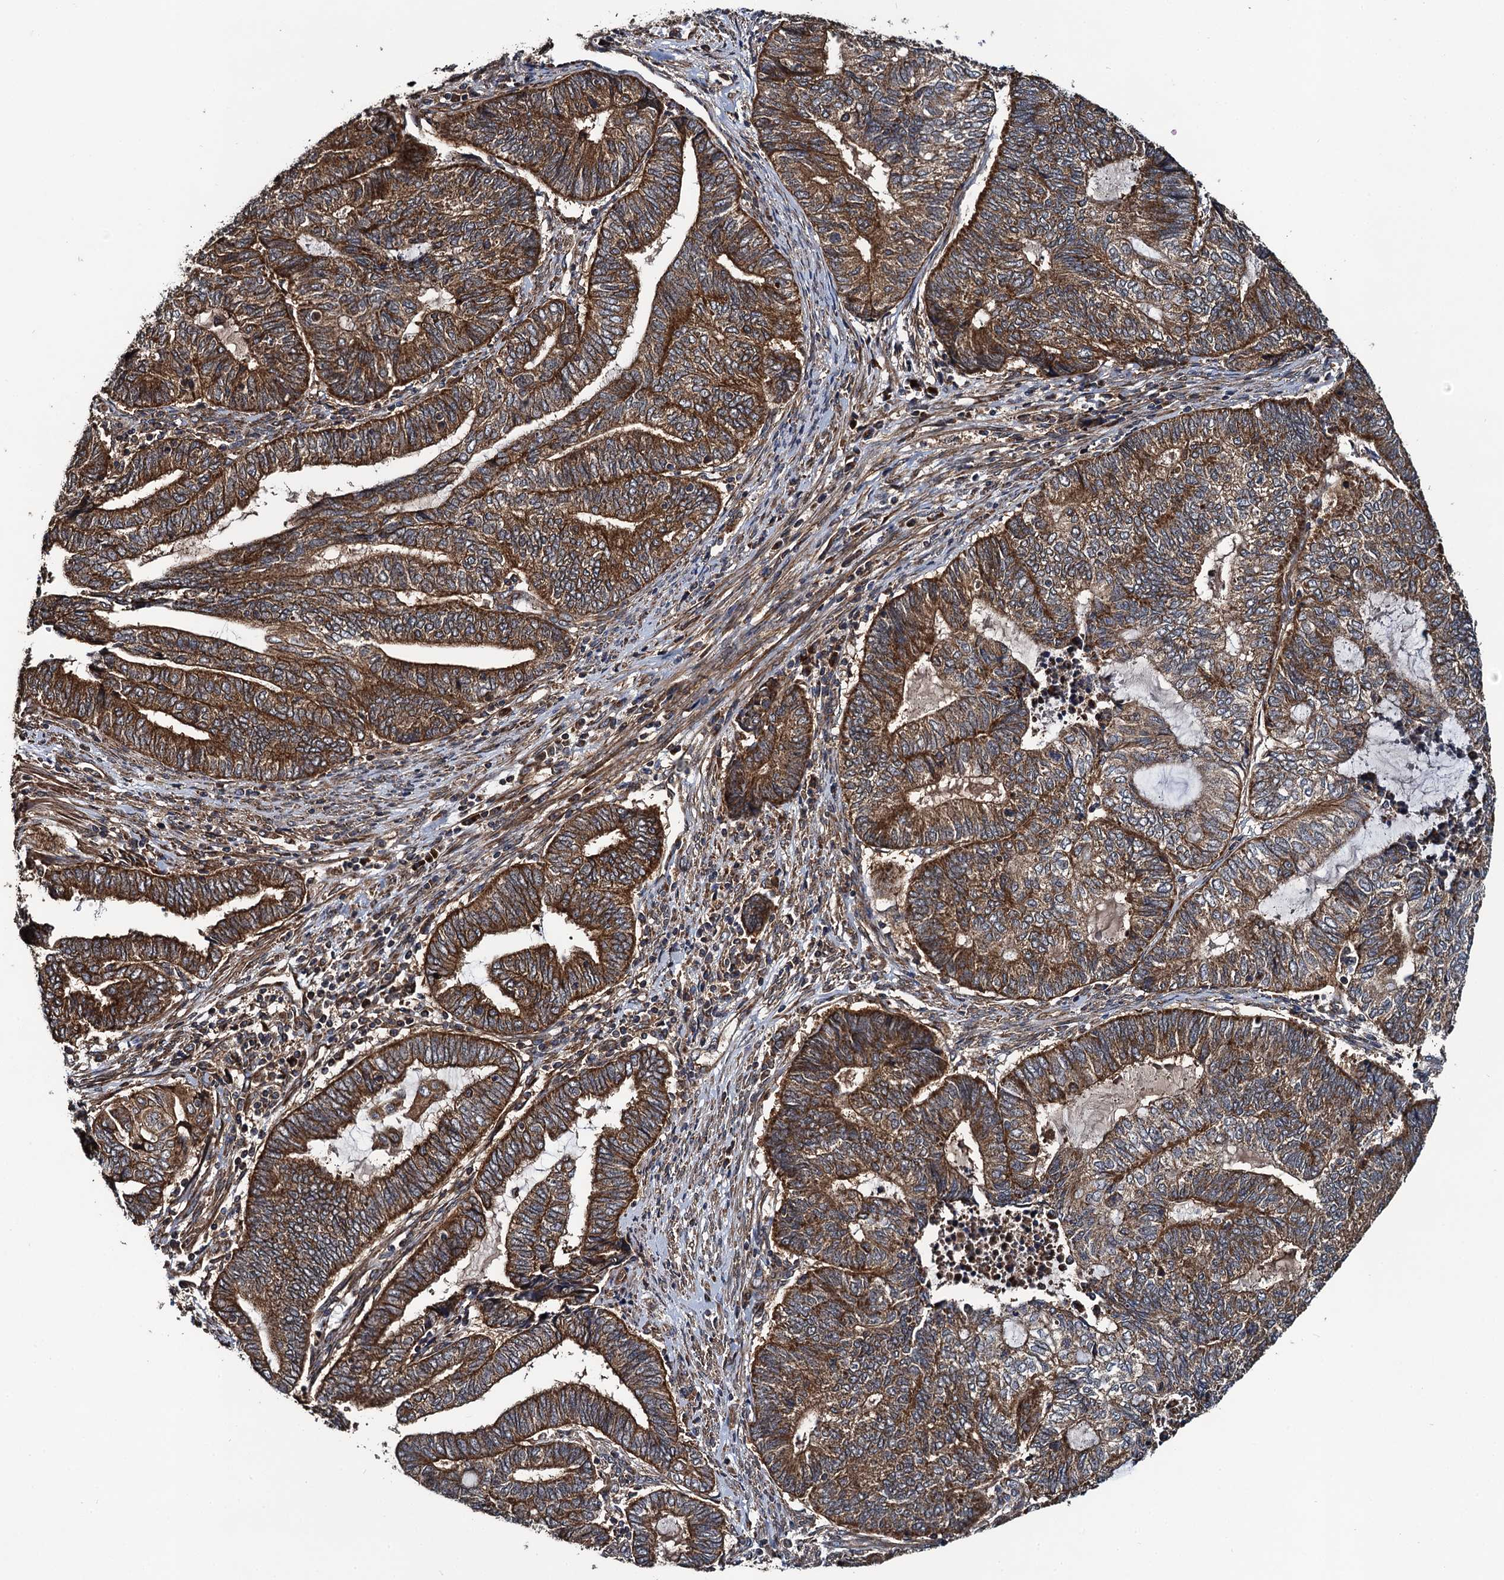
{"staining": {"intensity": "strong", "quantity": ">75%", "location": "cytoplasmic/membranous"}, "tissue": "endometrial cancer", "cell_type": "Tumor cells", "image_type": "cancer", "snomed": [{"axis": "morphology", "description": "Adenocarcinoma, NOS"}, {"axis": "topography", "description": "Uterus"}, {"axis": "topography", "description": "Endometrium"}], "caption": "Tumor cells show high levels of strong cytoplasmic/membranous staining in approximately >75% of cells in human adenocarcinoma (endometrial). Nuclei are stained in blue.", "gene": "NEK1", "patient": {"sex": "female", "age": 70}}